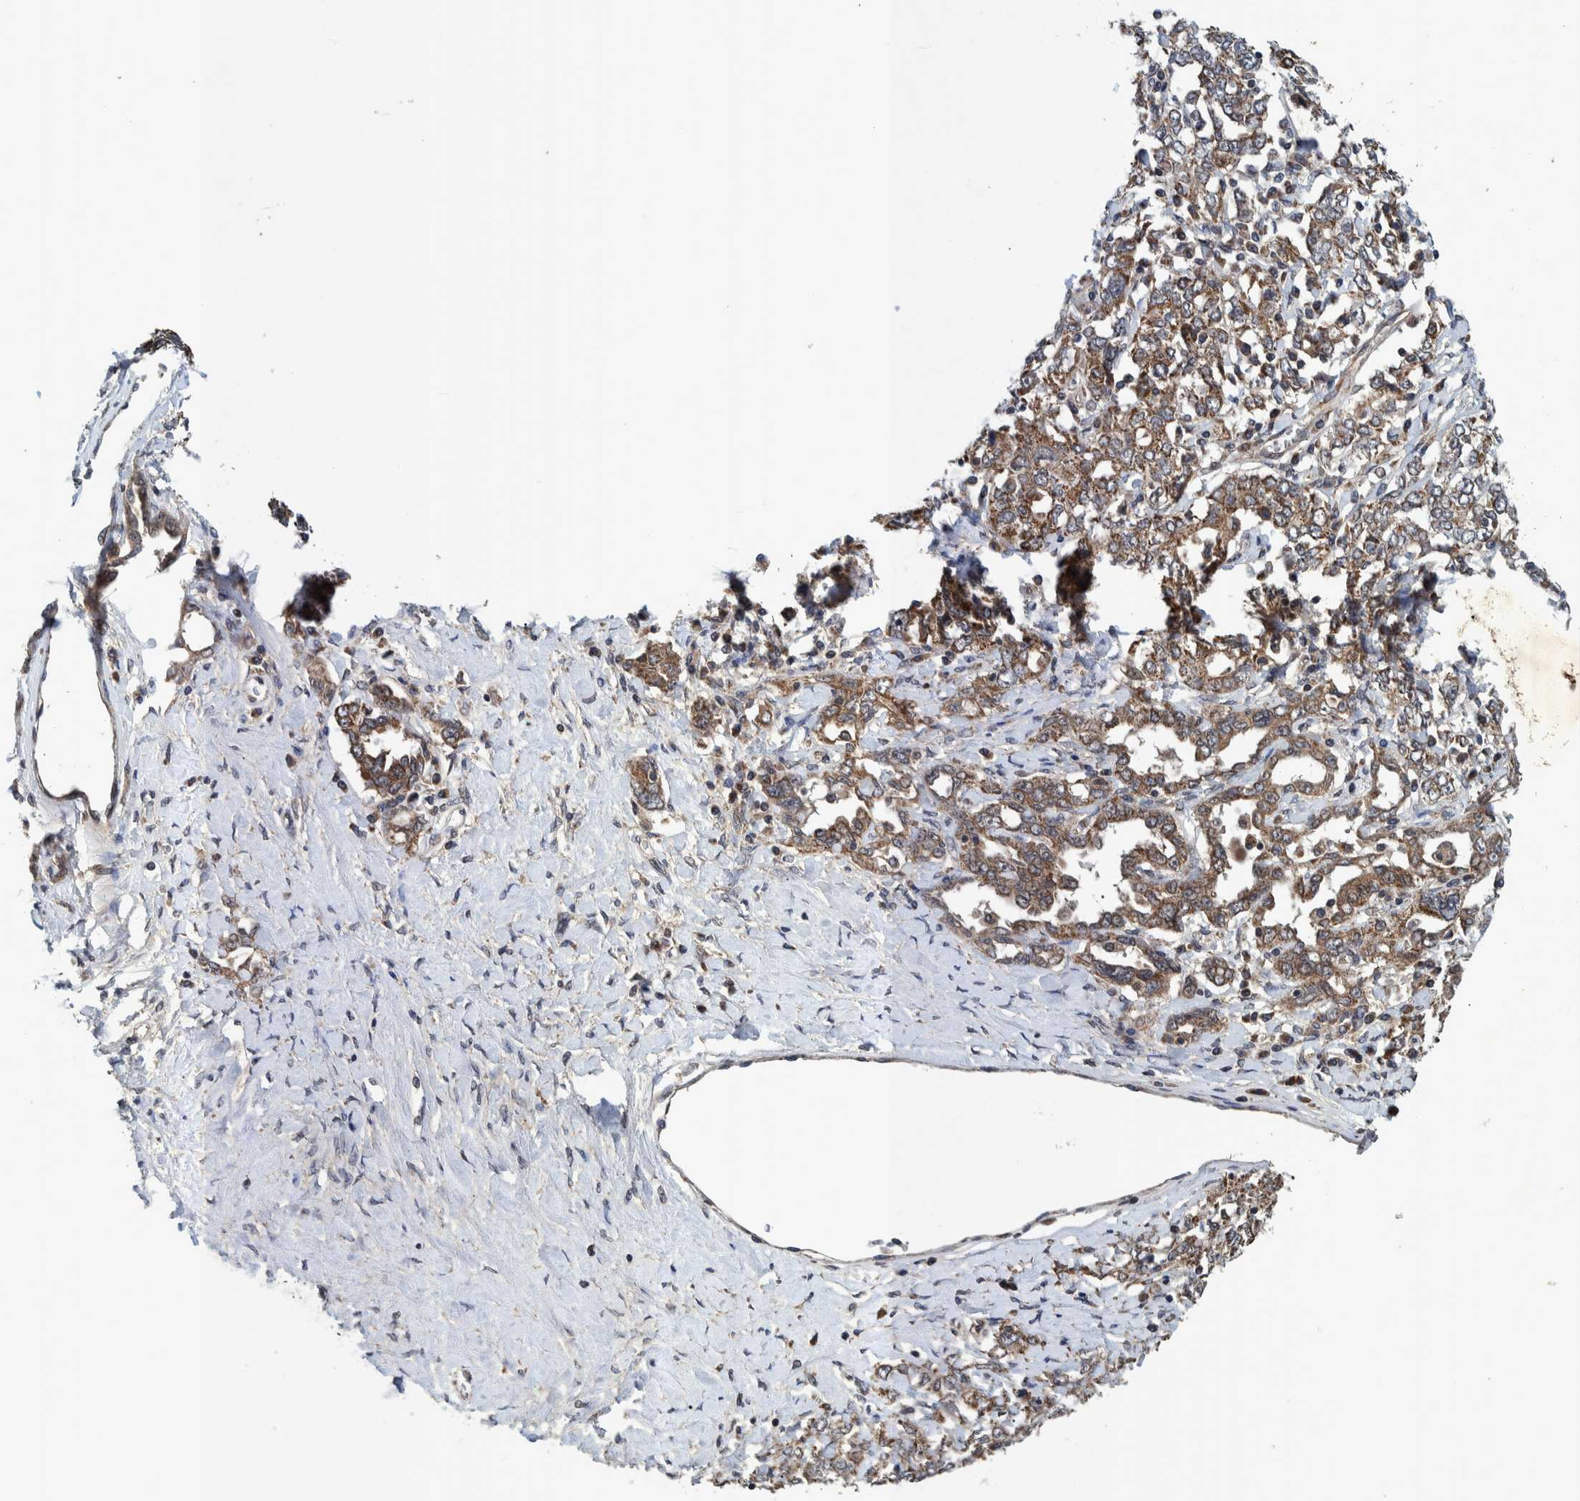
{"staining": {"intensity": "moderate", "quantity": ">75%", "location": "cytoplasmic/membranous"}, "tissue": "ovarian cancer", "cell_type": "Tumor cells", "image_type": "cancer", "snomed": [{"axis": "morphology", "description": "Carcinoma, endometroid"}, {"axis": "topography", "description": "Ovary"}], "caption": "A brown stain highlights moderate cytoplasmic/membranous expression of a protein in human ovarian cancer (endometroid carcinoma) tumor cells. Using DAB (3,3'-diaminobenzidine) (brown) and hematoxylin (blue) stains, captured at high magnification using brightfield microscopy.", "gene": "MRPS7", "patient": {"sex": "female", "age": 62}}